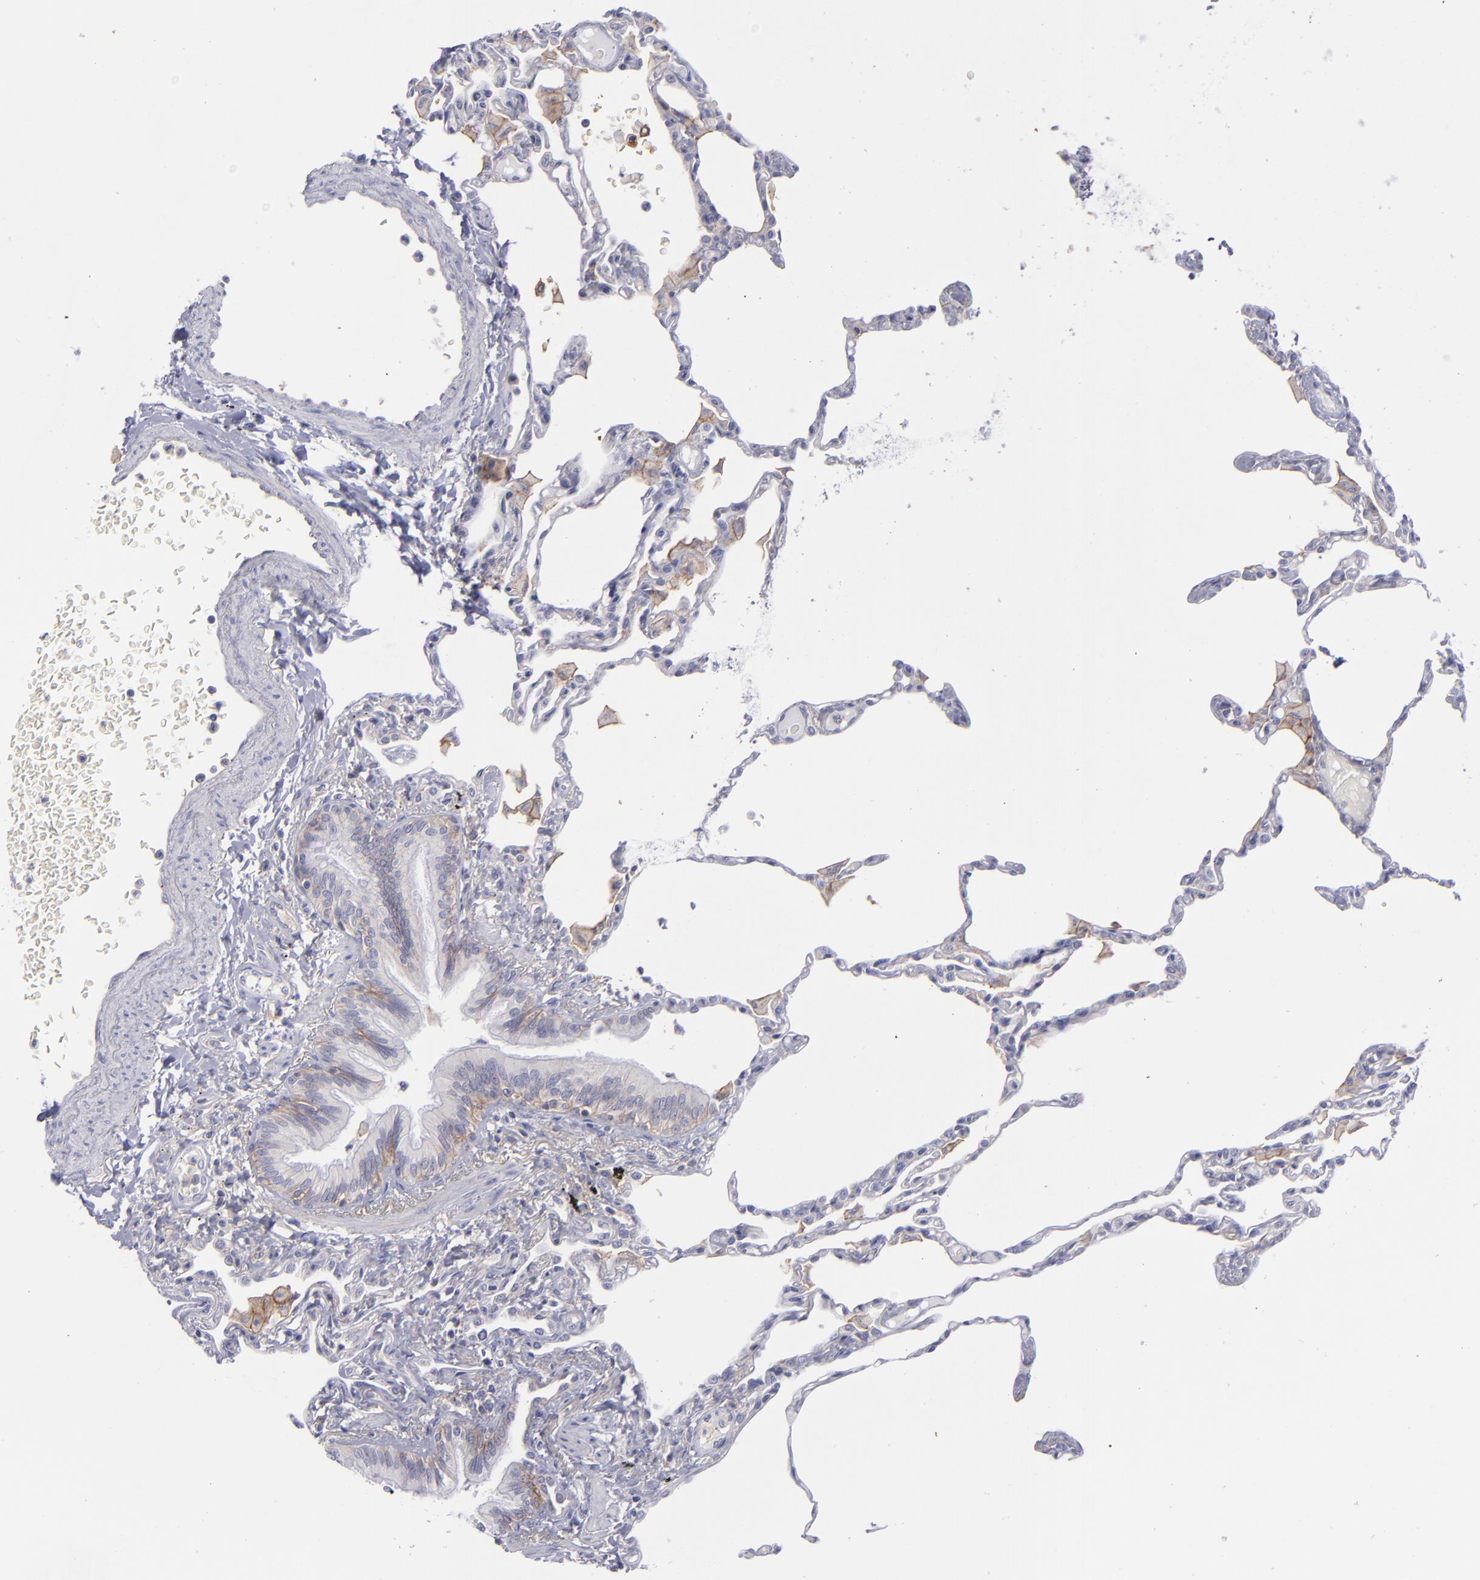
{"staining": {"intensity": "negative", "quantity": "none", "location": "none"}, "tissue": "lung", "cell_type": "Alveolar cells", "image_type": "normal", "snomed": [{"axis": "morphology", "description": "Normal tissue, NOS"}, {"axis": "topography", "description": "Lung"}], "caption": "This is an immunohistochemistry histopathology image of benign lung. There is no positivity in alveolar cells.", "gene": "BSG", "patient": {"sex": "female", "age": 49}}